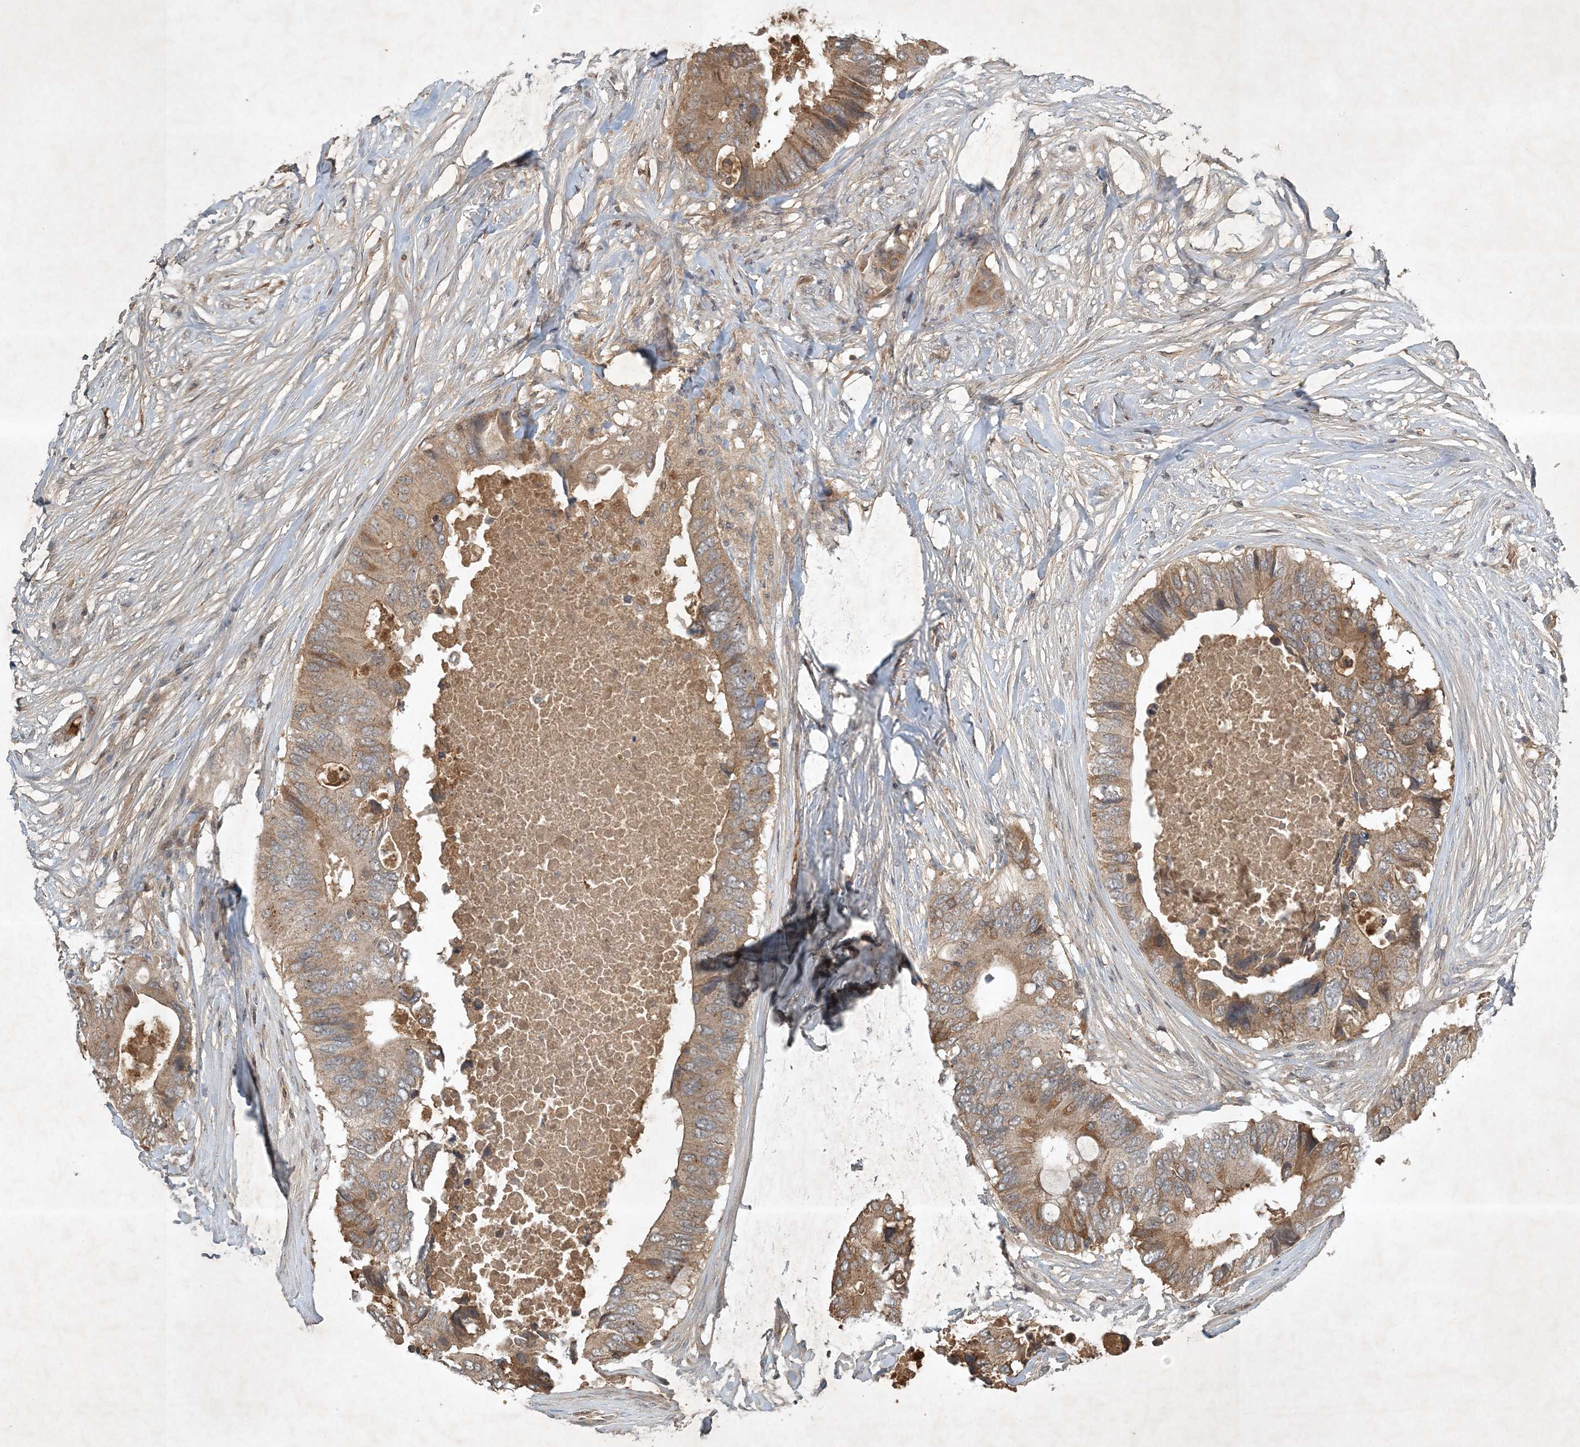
{"staining": {"intensity": "moderate", "quantity": "<25%", "location": "cytoplasmic/membranous"}, "tissue": "colorectal cancer", "cell_type": "Tumor cells", "image_type": "cancer", "snomed": [{"axis": "morphology", "description": "Adenocarcinoma, NOS"}, {"axis": "topography", "description": "Colon"}], "caption": "Immunohistochemistry (IHC) (DAB (3,3'-diaminobenzidine)) staining of human colorectal cancer (adenocarcinoma) demonstrates moderate cytoplasmic/membranous protein expression in approximately <25% of tumor cells.", "gene": "TNFAIP6", "patient": {"sex": "male", "age": 71}}